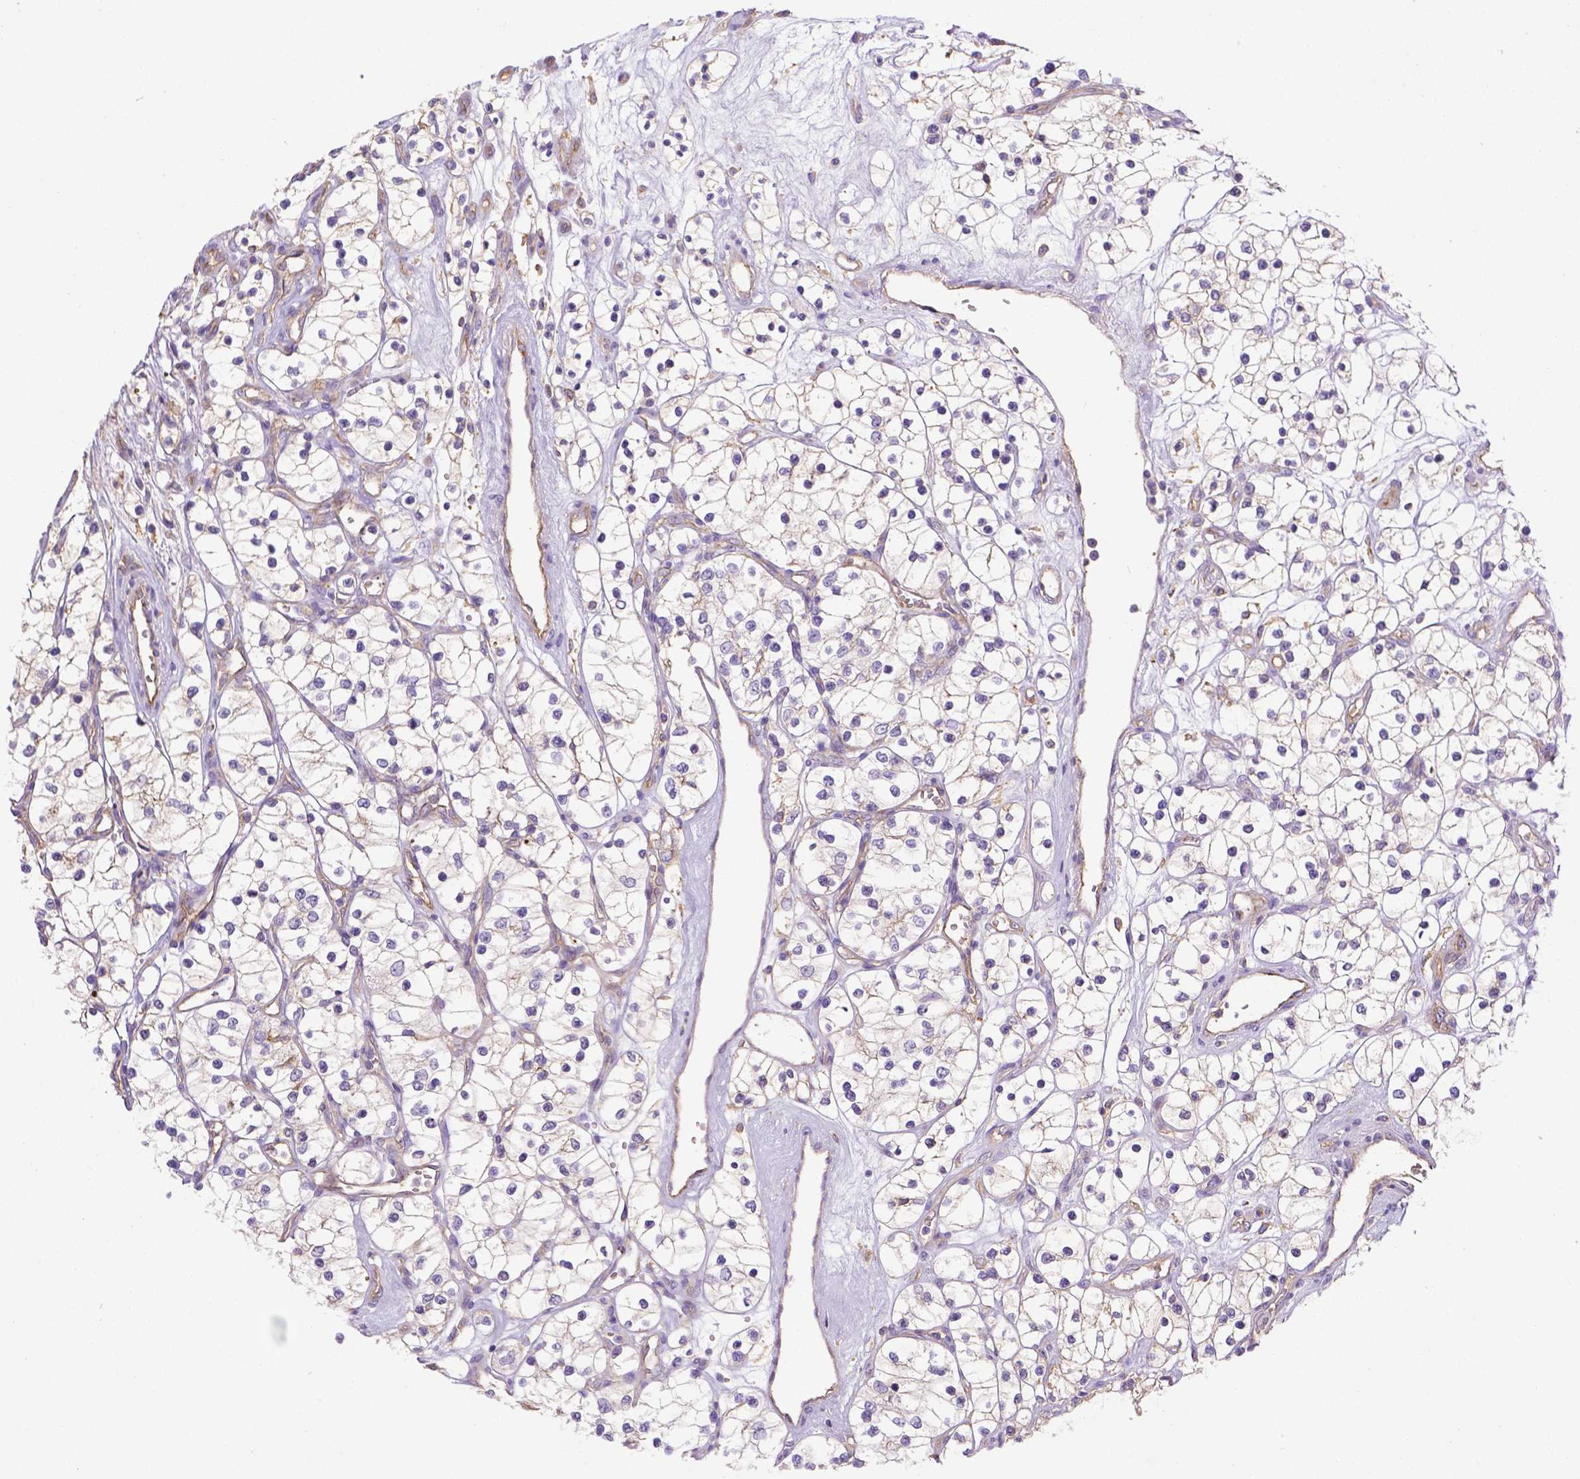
{"staining": {"intensity": "negative", "quantity": "none", "location": "none"}, "tissue": "renal cancer", "cell_type": "Tumor cells", "image_type": "cancer", "snomed": [{"axis": "morphology", "description": "Adenocarcinoma, NOS"}, {"axis": "topography", "description": "Kidney"}], "caption": "DAB (3,3'-diaminobenzidine) immunohistochemical staining of renal cancer shows no significant staining in tumor cells.", "gene": "CD40", "patient": {"sex": "female", "age": 69}}